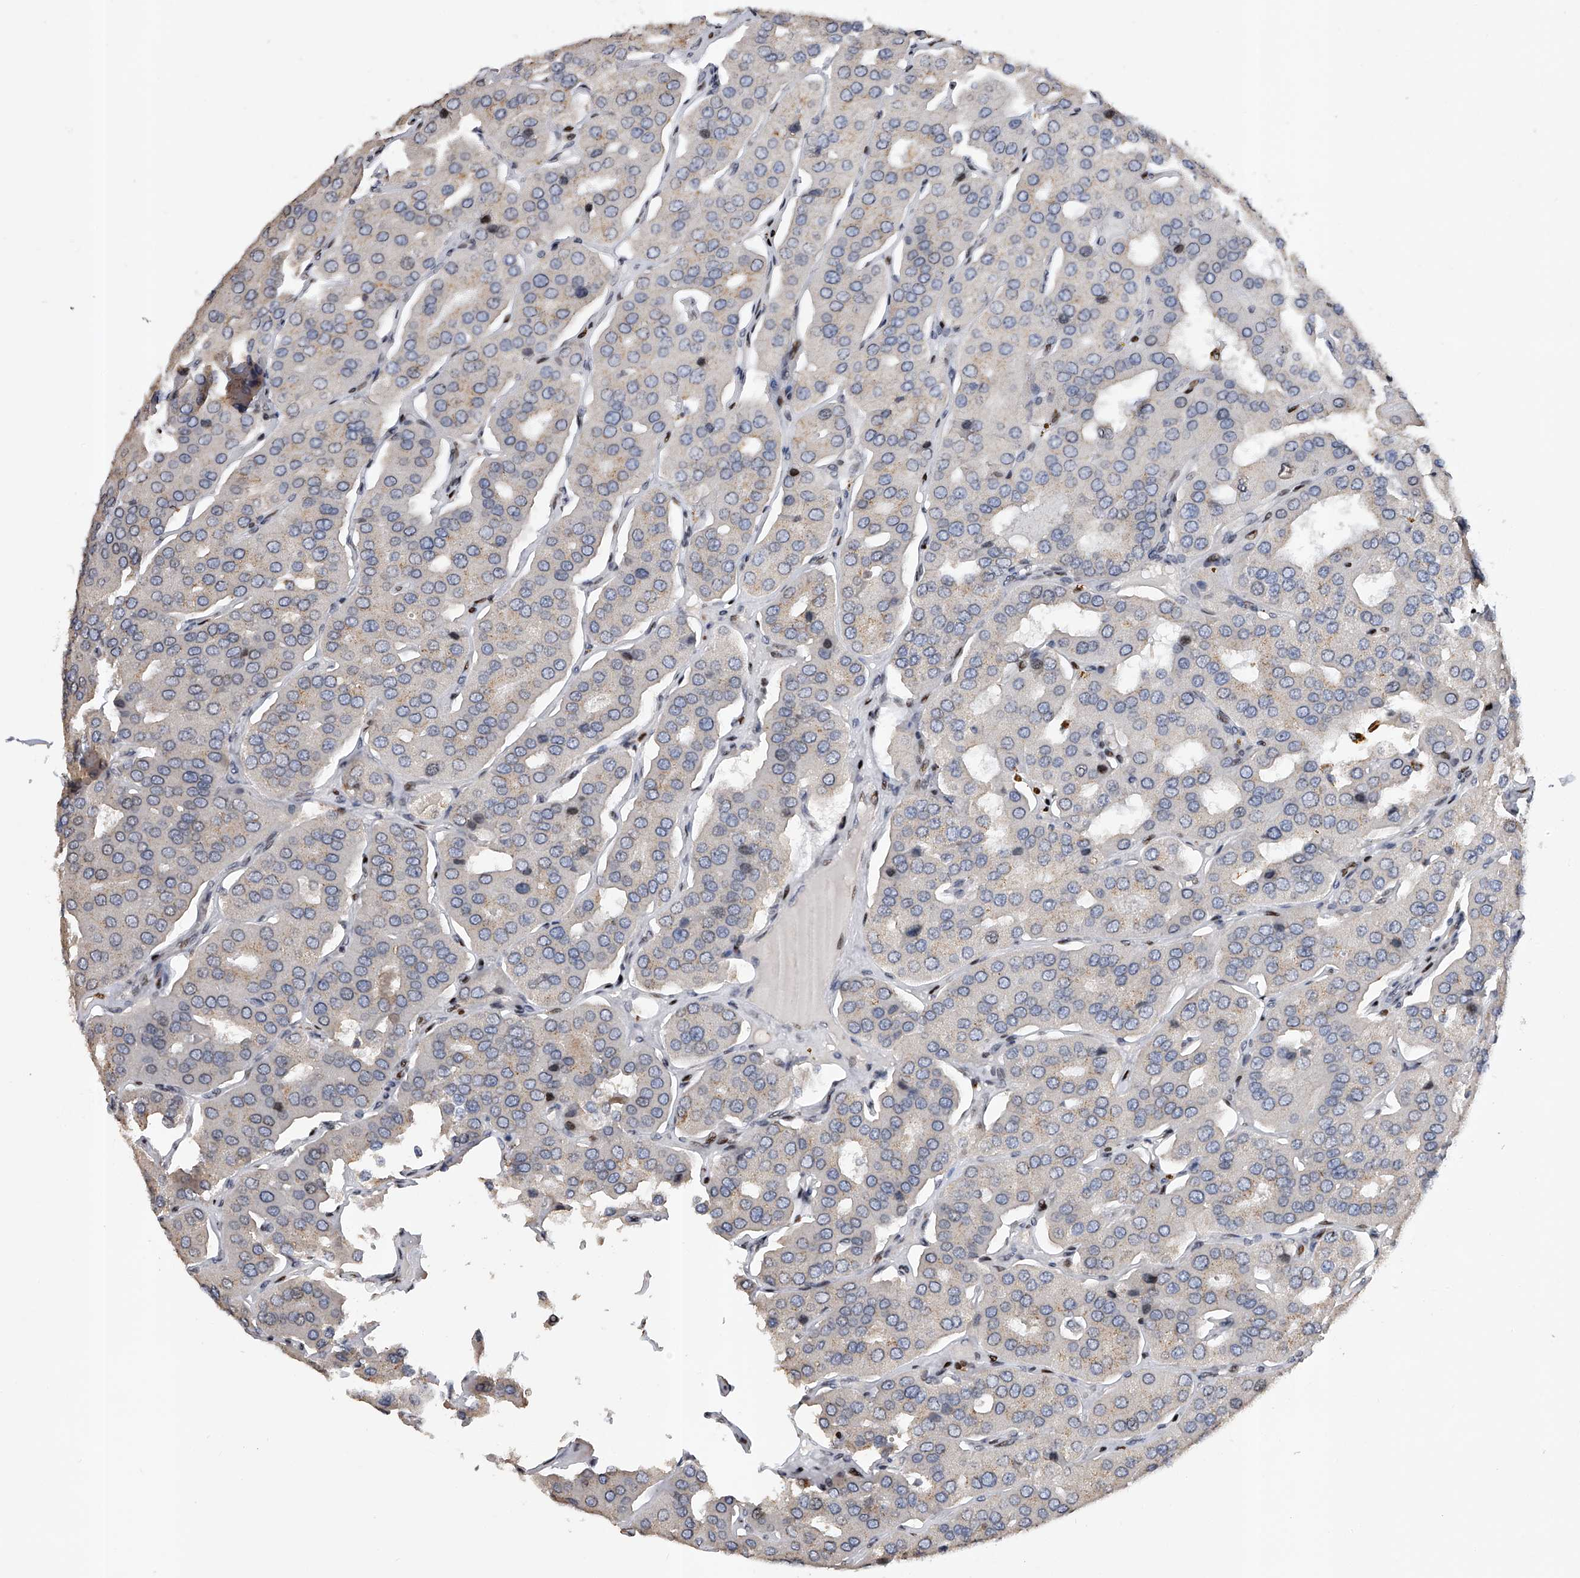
{"staining": {"intensity": "negative", "quantity": "none", "location": "none"}, "tissue": "parathyroid gland", "cell_type": "Glandular cells", "image_type": "normal", "snomed": [{"axis": "morphology", "description": "Normal tissue, NOS"}, {"axis": "morphology", "description": "Adenoma, NOS"}, {"axis": "topography", "description": "Parathyroid gland"}], "caption": "Immunohistochemistry photomicrograph of unremarkable human parathyroid gland stained for a protein (brown), which exhibits no positivity in glandular cells.", "gene": "RWDD2A", "patient": {"sex": "female", "age": 86}}